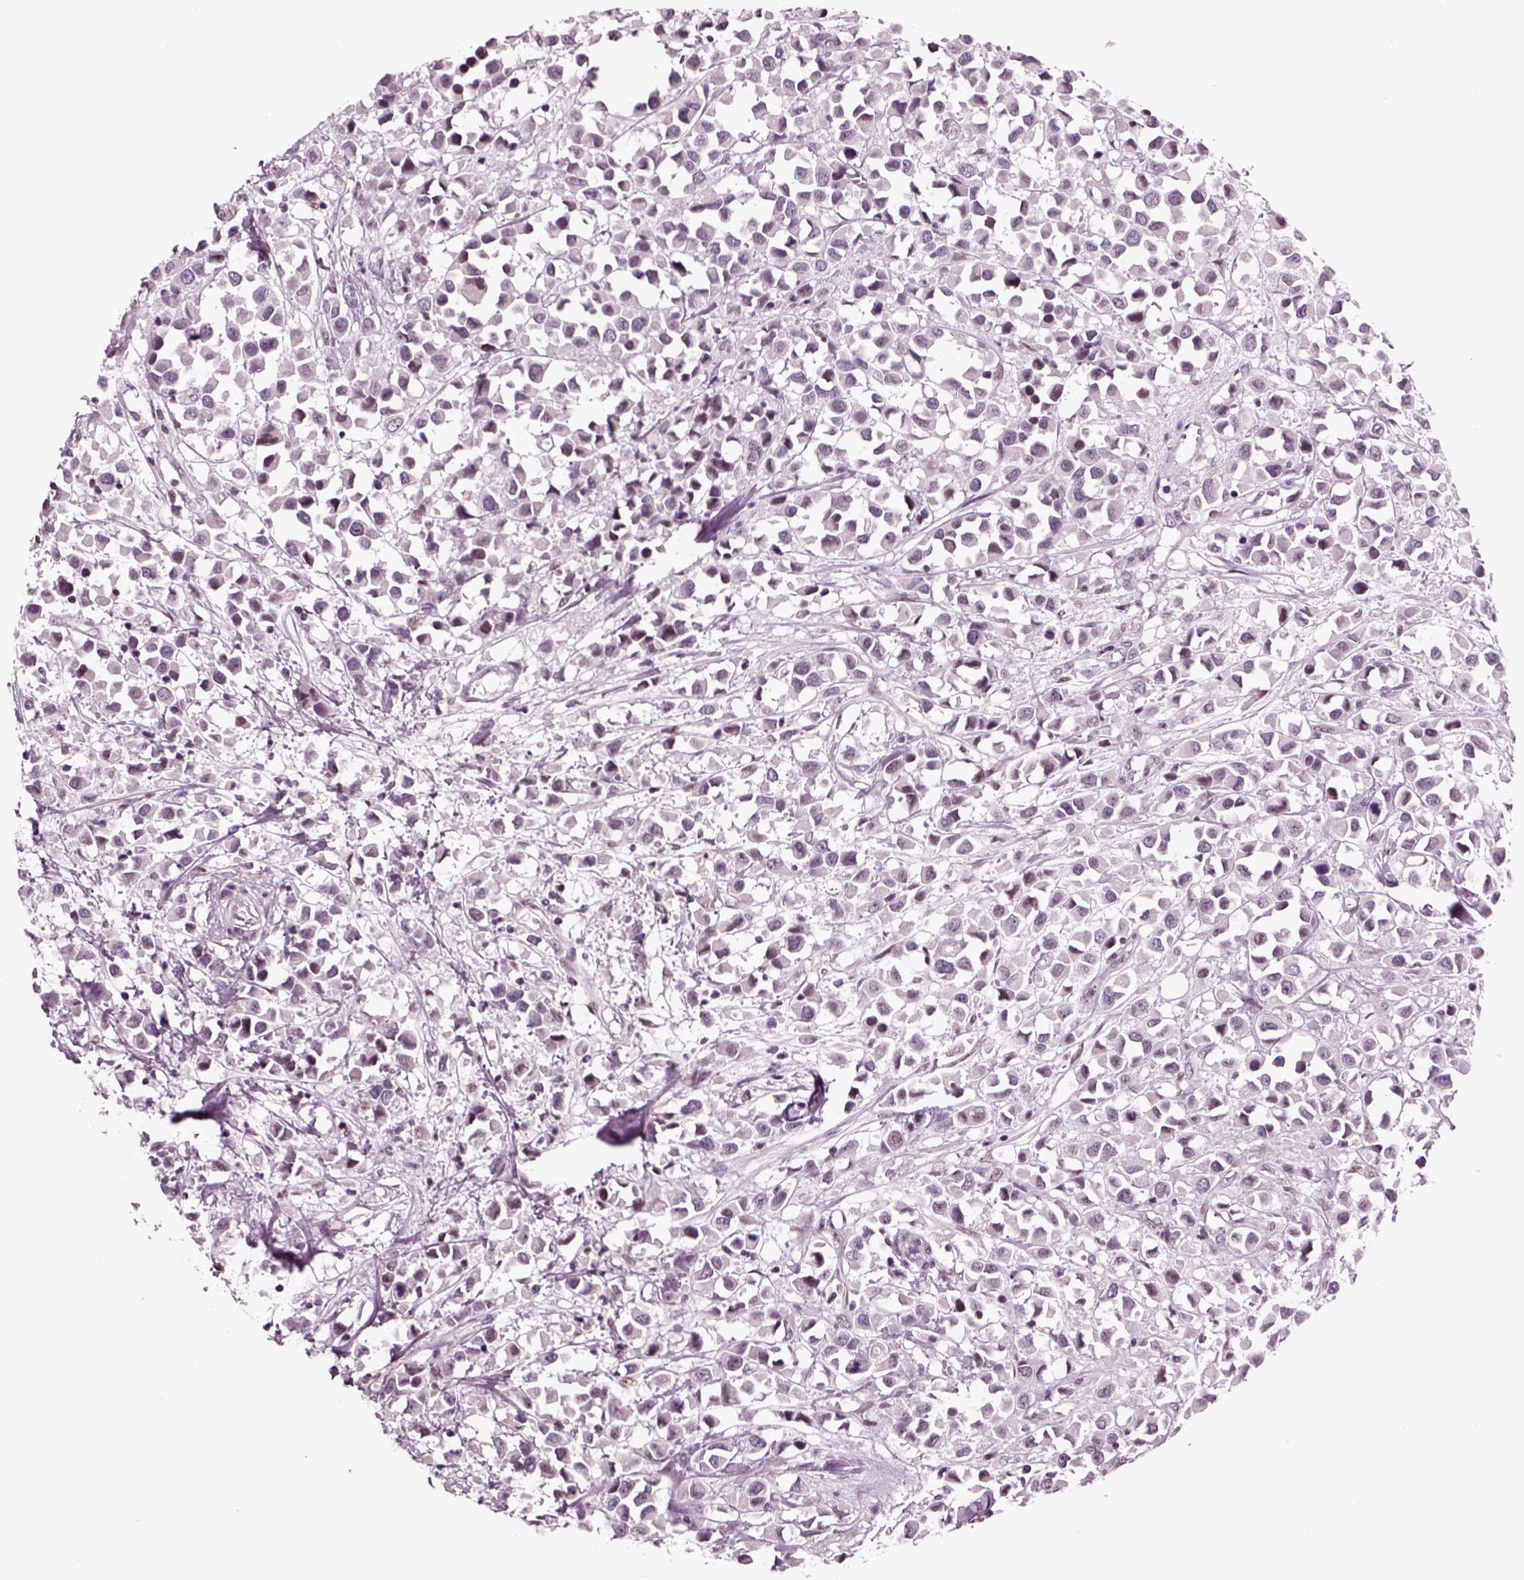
{"staining": {"intensity": "negative", "quantity": "none", "location": "none"}, "tissue": "breast cancer", "cell_type": "Tumor cells", "image_type": "cancer", "snomed": [{"axis": "morphology", "description": "Duct carcinoma"}, {"axis": "topography", "description": "Breast"}], "caption": "Protein analysis of infiltrating ductal carcinoma (breast) shows no significant staining in tumor cells. Brightfield microscopy of immunohistochemistry (IHC) stained with DAB (brown) and hematoxylin (blue), captured at high magnification.", "gene": "CHGB", "patient": {"sex": "female", "age": 61}}